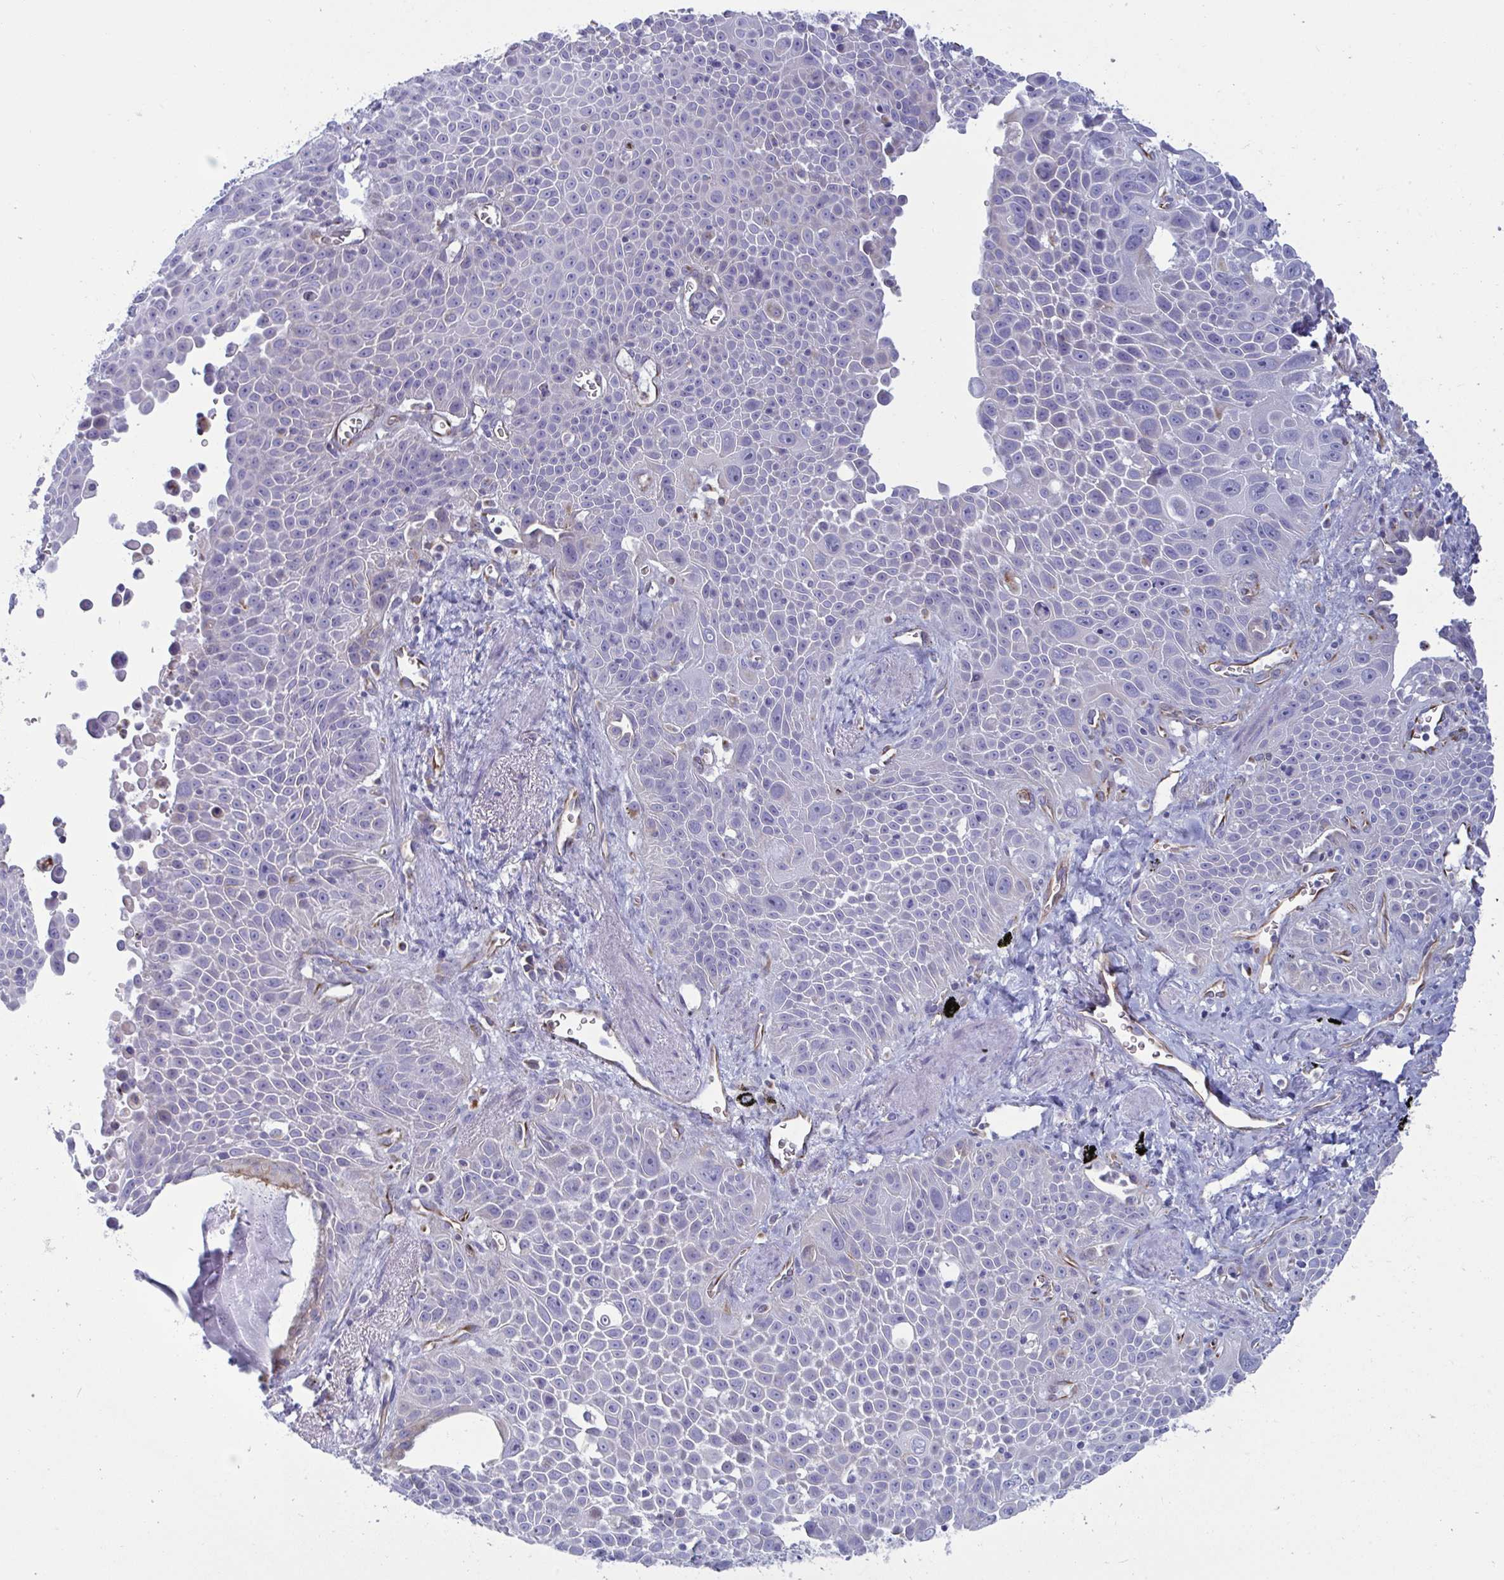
{"staining": {"intensity": "negative", "quantity": "none", "location": "none"}, "tissue": "lung cancer", "cell_type": "Tumor cells", "image_type": "cancer", "snomed": [{"axis": "morphology", "description": "Squamous cell carcinoma, NOS"}, {"axis": "morphology", "description": "Squamous cell carcinoma, metastatic, NOS"}, {"axis": "topography", "description": "Lymph node"}, {"axis": "topography", "description": "Lung"}], "caption": "Tumor cells are negative for brown protein staining in squamous cell carcinoma (lung).", "gene": "SLC9A6", "patient": {"sex": "female", "age": 62}}